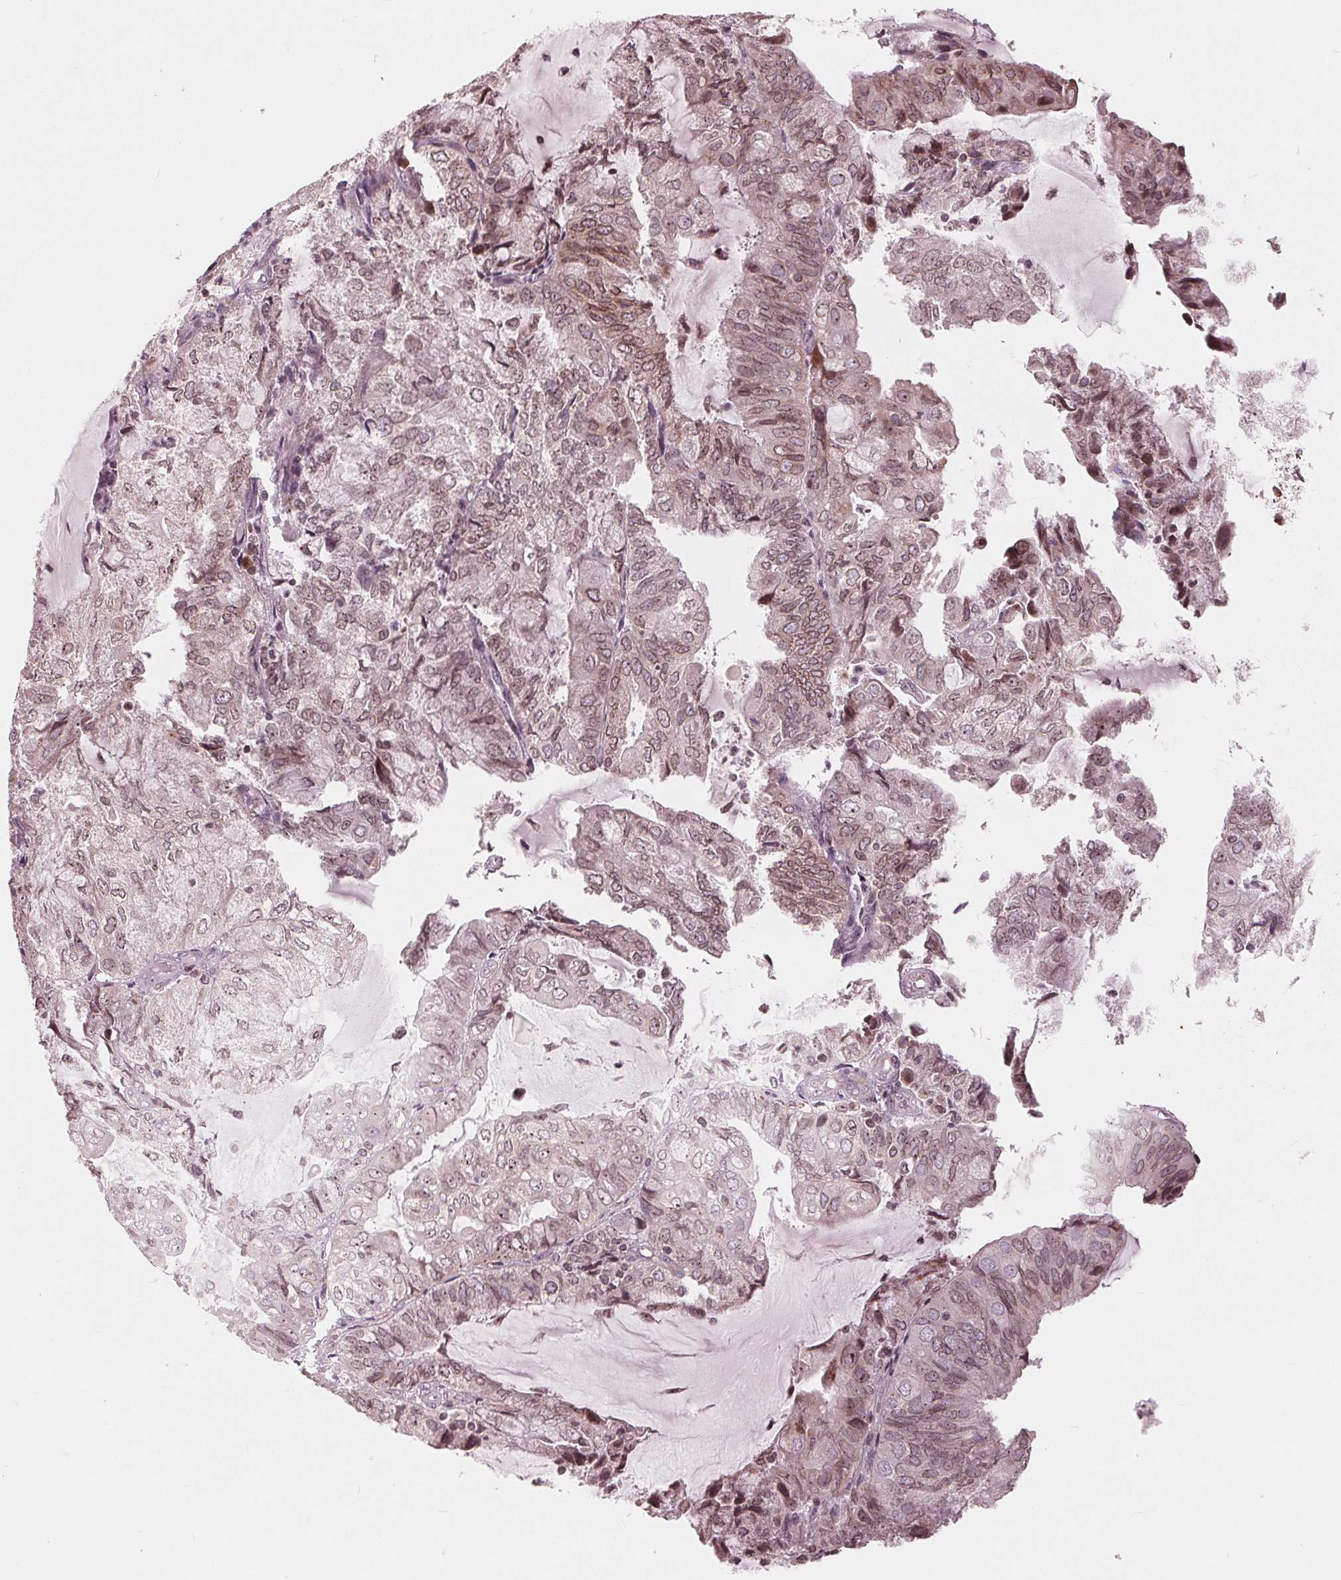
{"staining": {"intensity": "weak", "quantity": ">75%", "location": "cytoplasmic/membranous,nuclear"}, "tissue": "endometrial cancer", "cell_type": "Tumor cells", "image_type": "cancer", "snomed": [{"axis": "morphology", "description": "Adenocarcinoma, NOS"}, {"axis": "topography", "description": "Endometrium"}], "caption": "IHC (DAB) staining of human endometrial adenocarcinoma displays weak cytoplasmic/membranous and nuclear protein expression in approximately >75% of tumor cells.", "gene": "NUP210", "patient": {"sex": "female", "age": 81}}